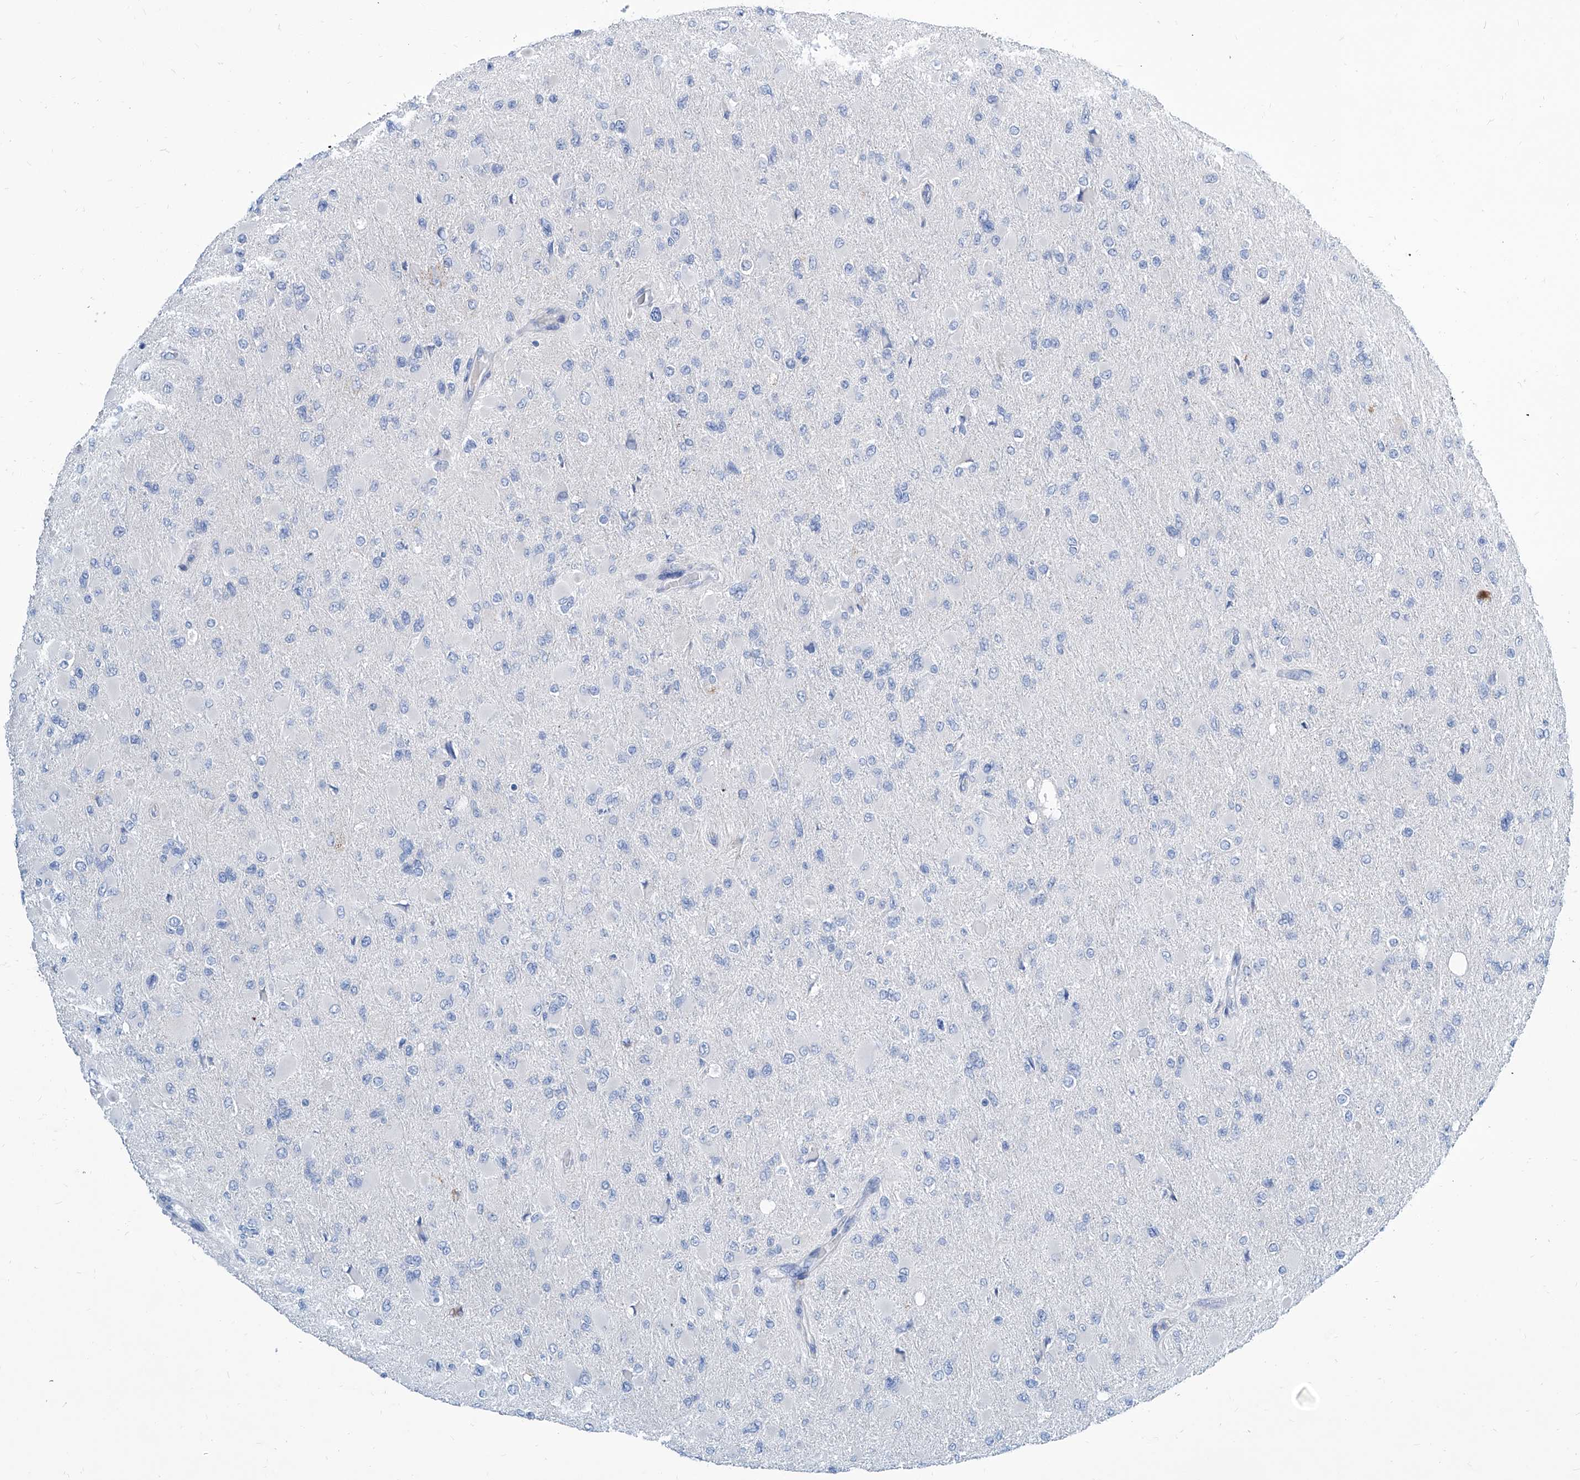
{"staining": {"intensity": "negative", "quantity": "none", "location": "none"}, "tissue": "glioma", "cell_type": "Tumor cells", "image_type": "cancer", "snomed": [{"axis": "morphology", "description": "Glioma, malignant, High grade"}, {"axis": "topography", "description": "Cerebral cortex"}], "caption": "Protein analysis of glioma displays no significant staining in tumor cells.", "gene": "ZNF519", "patient": {"sex": "female", "age": 36}}